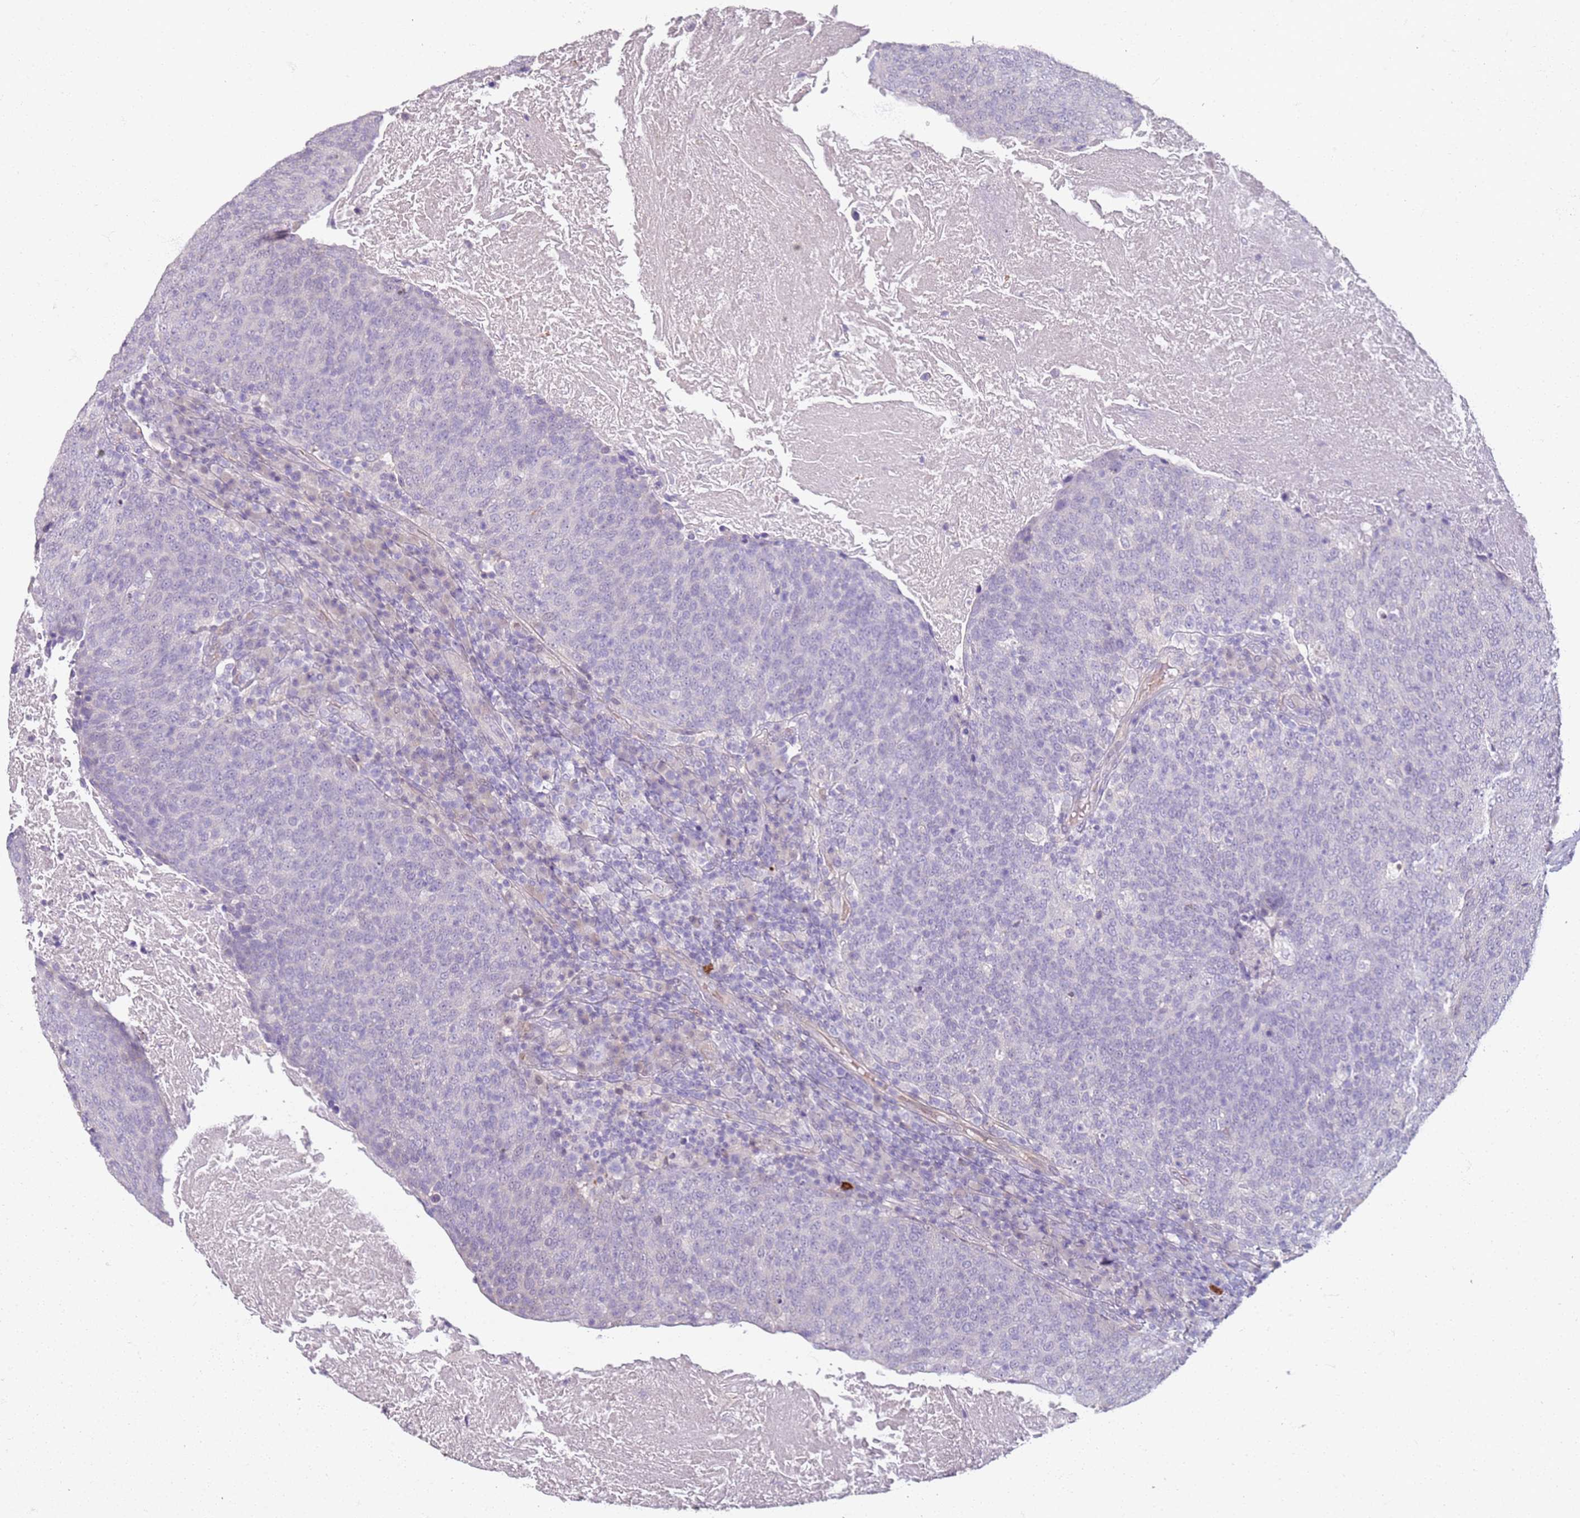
{"staining": {"intensity": "negative", "quantity": "none", "location": "none"}, "tissue": "head and neck cancer", "cell_type": "Tumor cells", "image_type": "cancer", "snomed": [{"axis": "morphology", "description": "Squamous cell carcinoma, NOS"}, {"axis": "morphology", "description": "Squamous cell carcinoma, metastatic, NOS"}, {"axis": "topography", "description": "Lymph node"}, {"axis": "topography", "description": "Head-Neck"}], "caption": "The immunohistochemistry (IHC) histopathology image has no significant positivity in tumor cells of head and neck squamous cell carcinoma tissue. (IHC, brightfield microscopy, high magnification).", "gene": "CD40LG", "patient": {"sex": "male", "age": 62}}